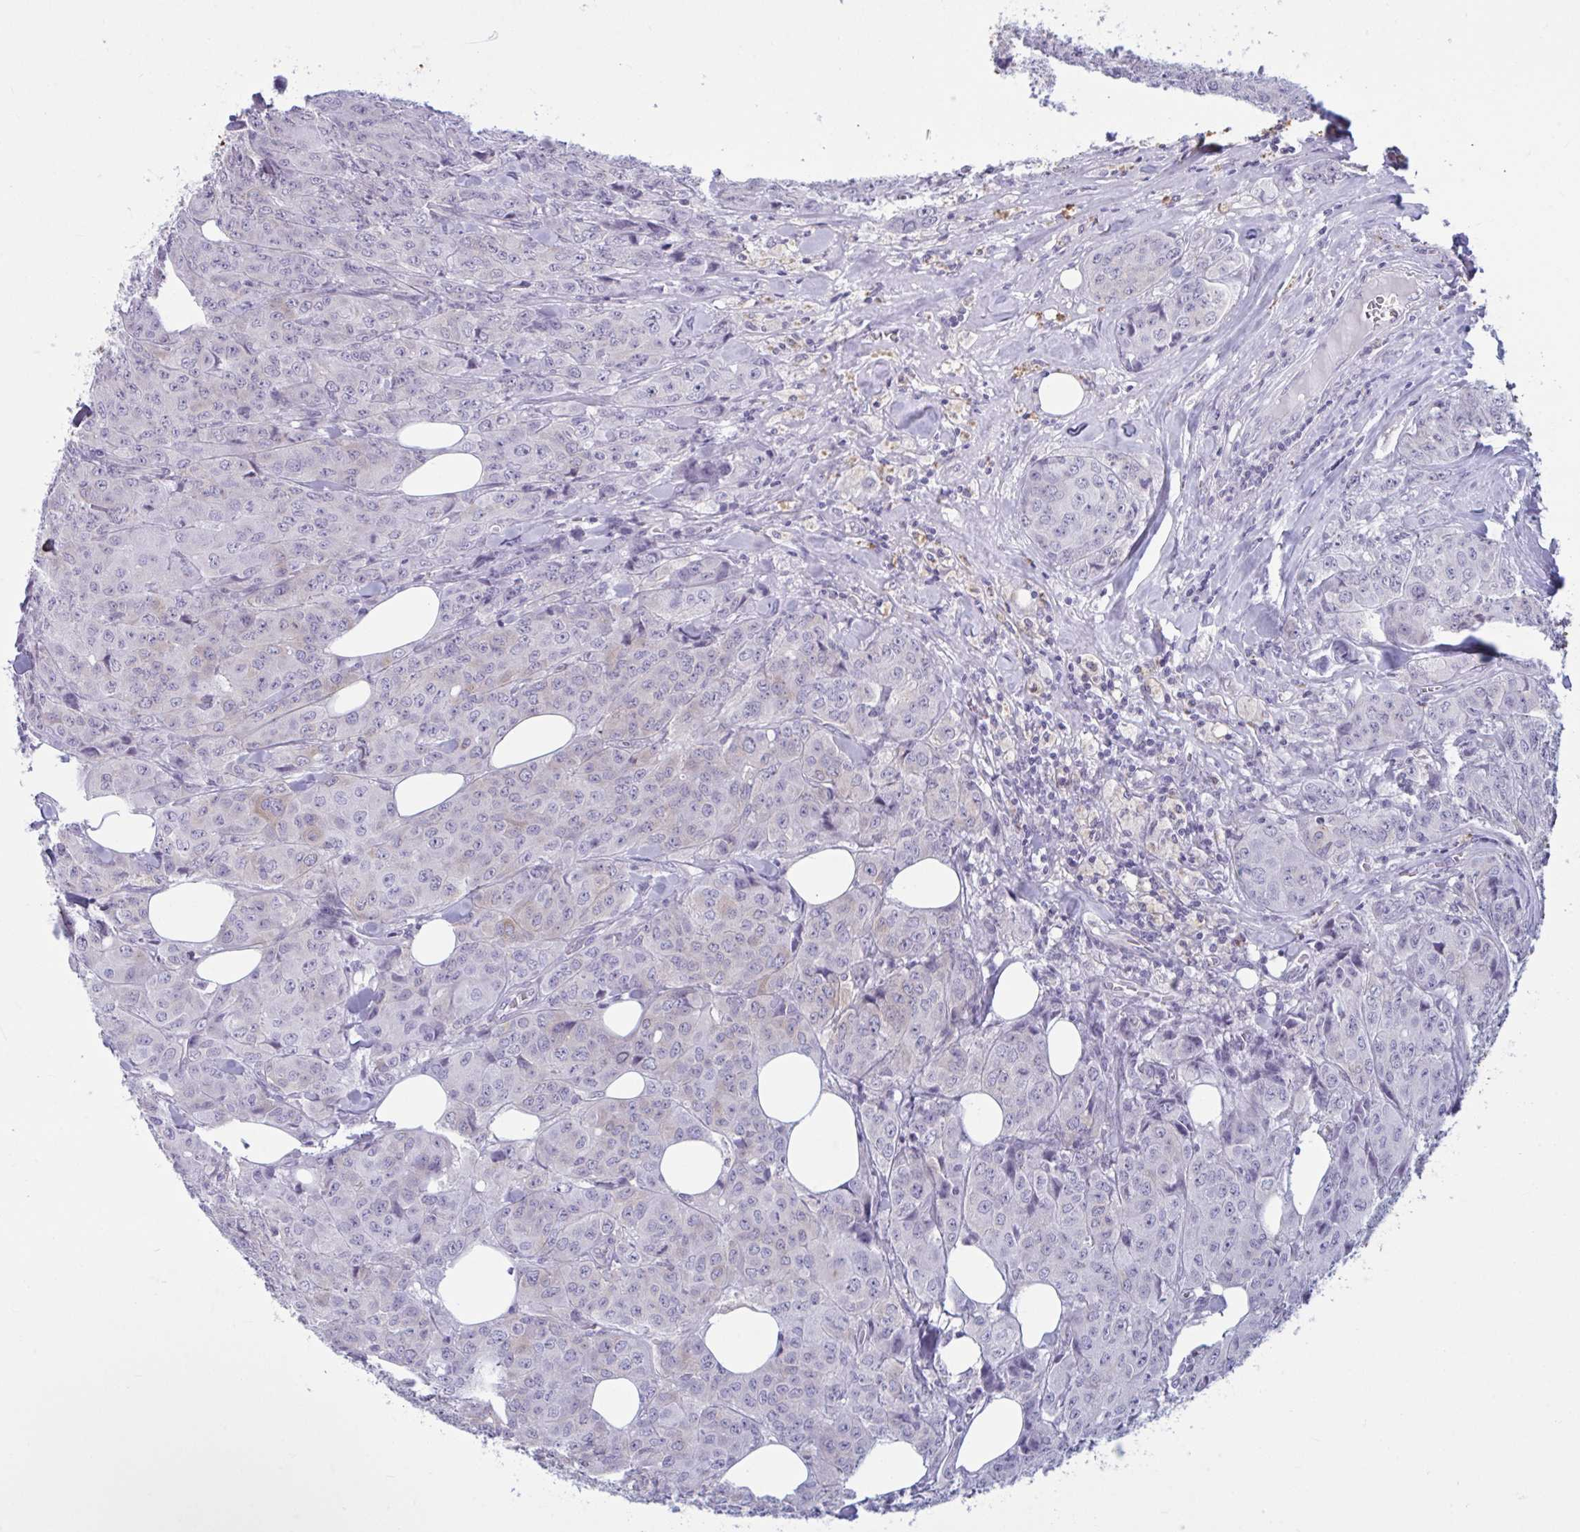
{"staining": {"intensity": "negative", "quantity": "none", "location": "none"}, "tissue": "breast cancer", "cell_type": "Tumor cells", "image_type": "cancer", "snomed": [{"axis": "morphology", "description": "Duct carcinoma"}, {"axis": "topography", "description": "Breast"}], "caption": "Protein analysis of breast cancer demonstrates no significant staining in tumor cells.", "gene": "TBC1D4", "patient": {"sex": "female", "age": 43}}